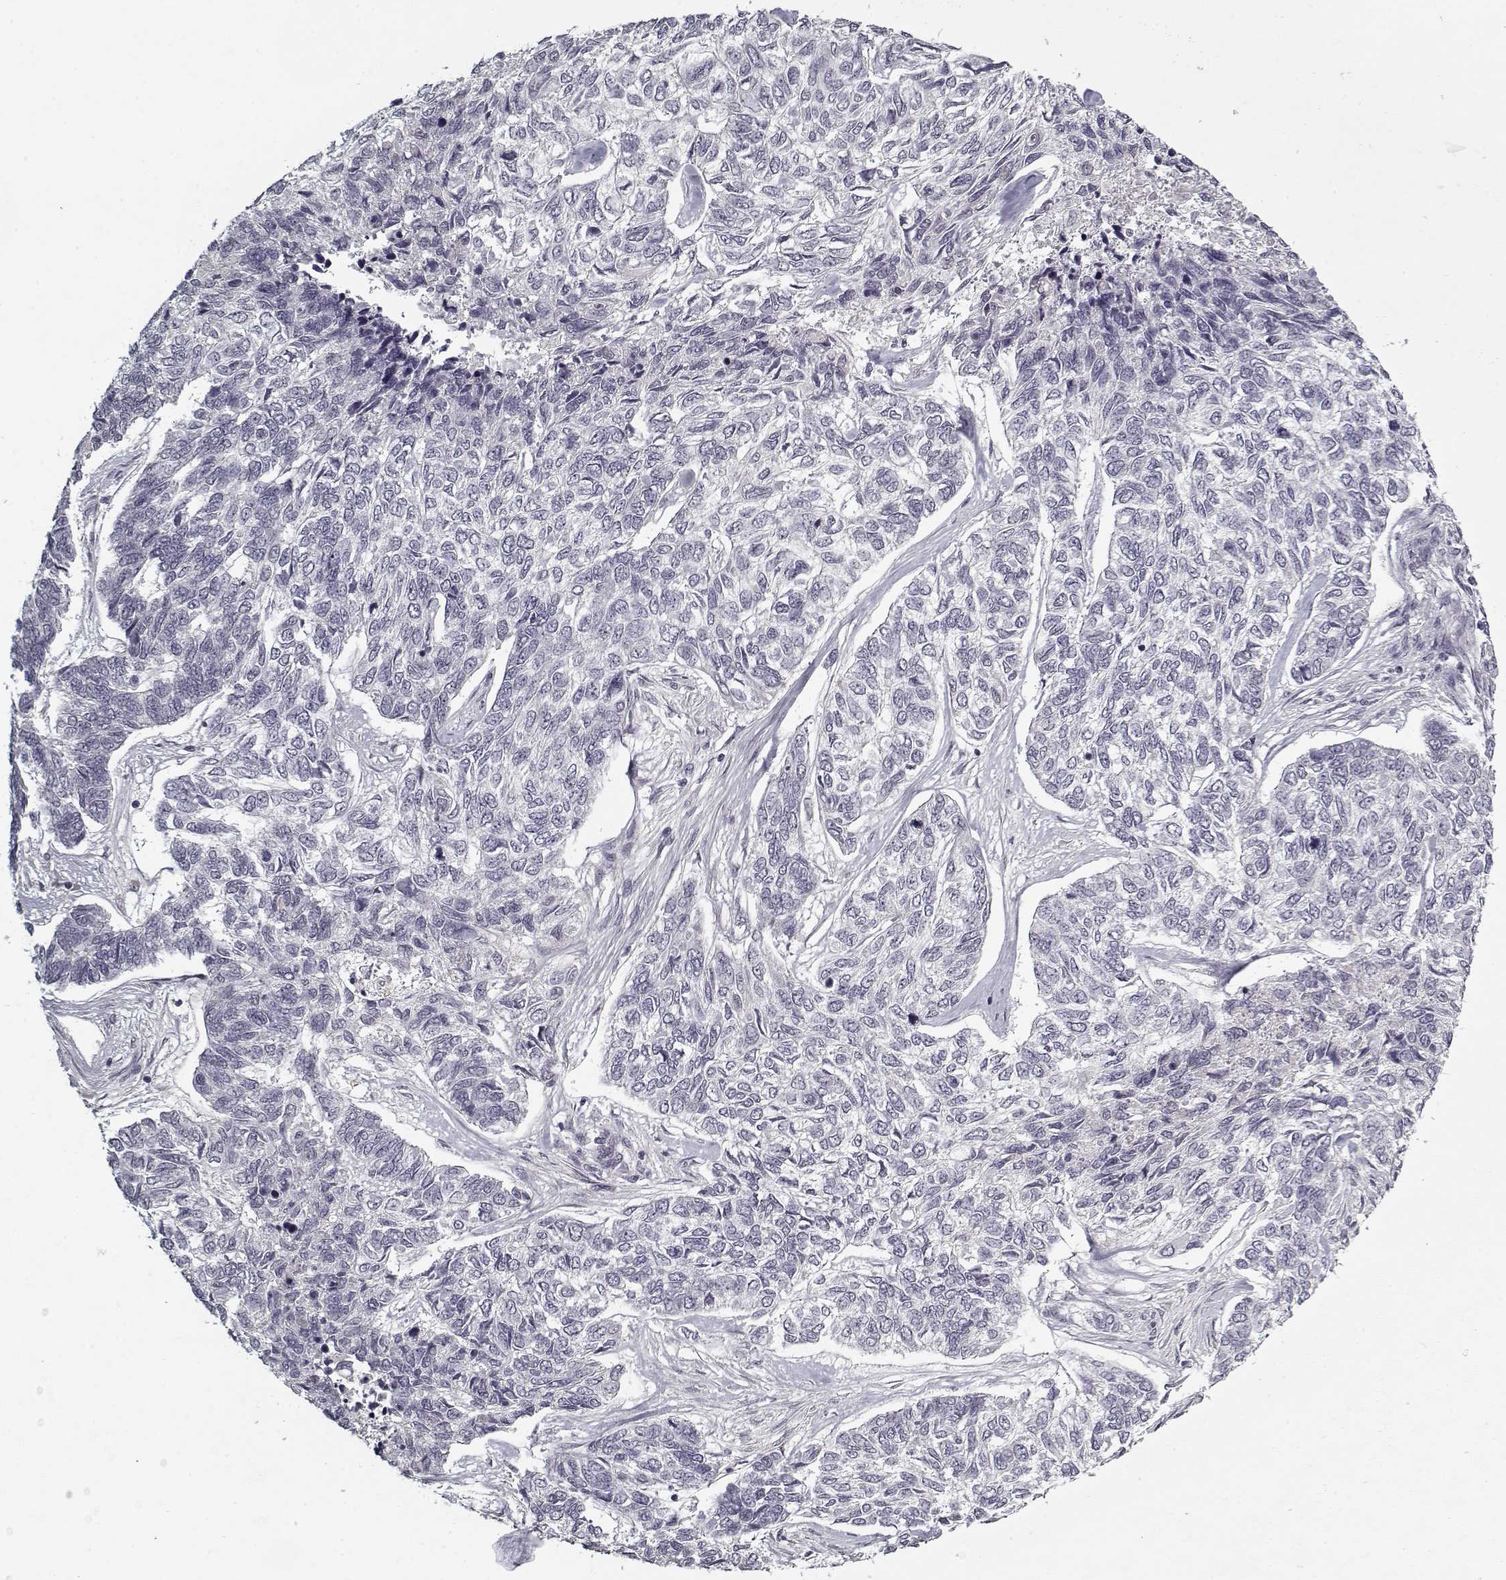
{"staining": {"intensity": "negative", "quantity": "none", "location": "none"}, "tissue": "skin cancer", "cell_type": "Tumor cells", "image_type": "cancer", "snomed": [{"axis": "morphology", "description": "Basal cell carcinoma"}, {"axis": "topography", "description": "Skin"}], "caption": "IHC of human skin cancer shows no expression in tumor cells. (DAB immunohistochemistry with hematoxylin counter stain).", "gene": "LAMA2", "patient": {"sex": "female", "age": 65}}